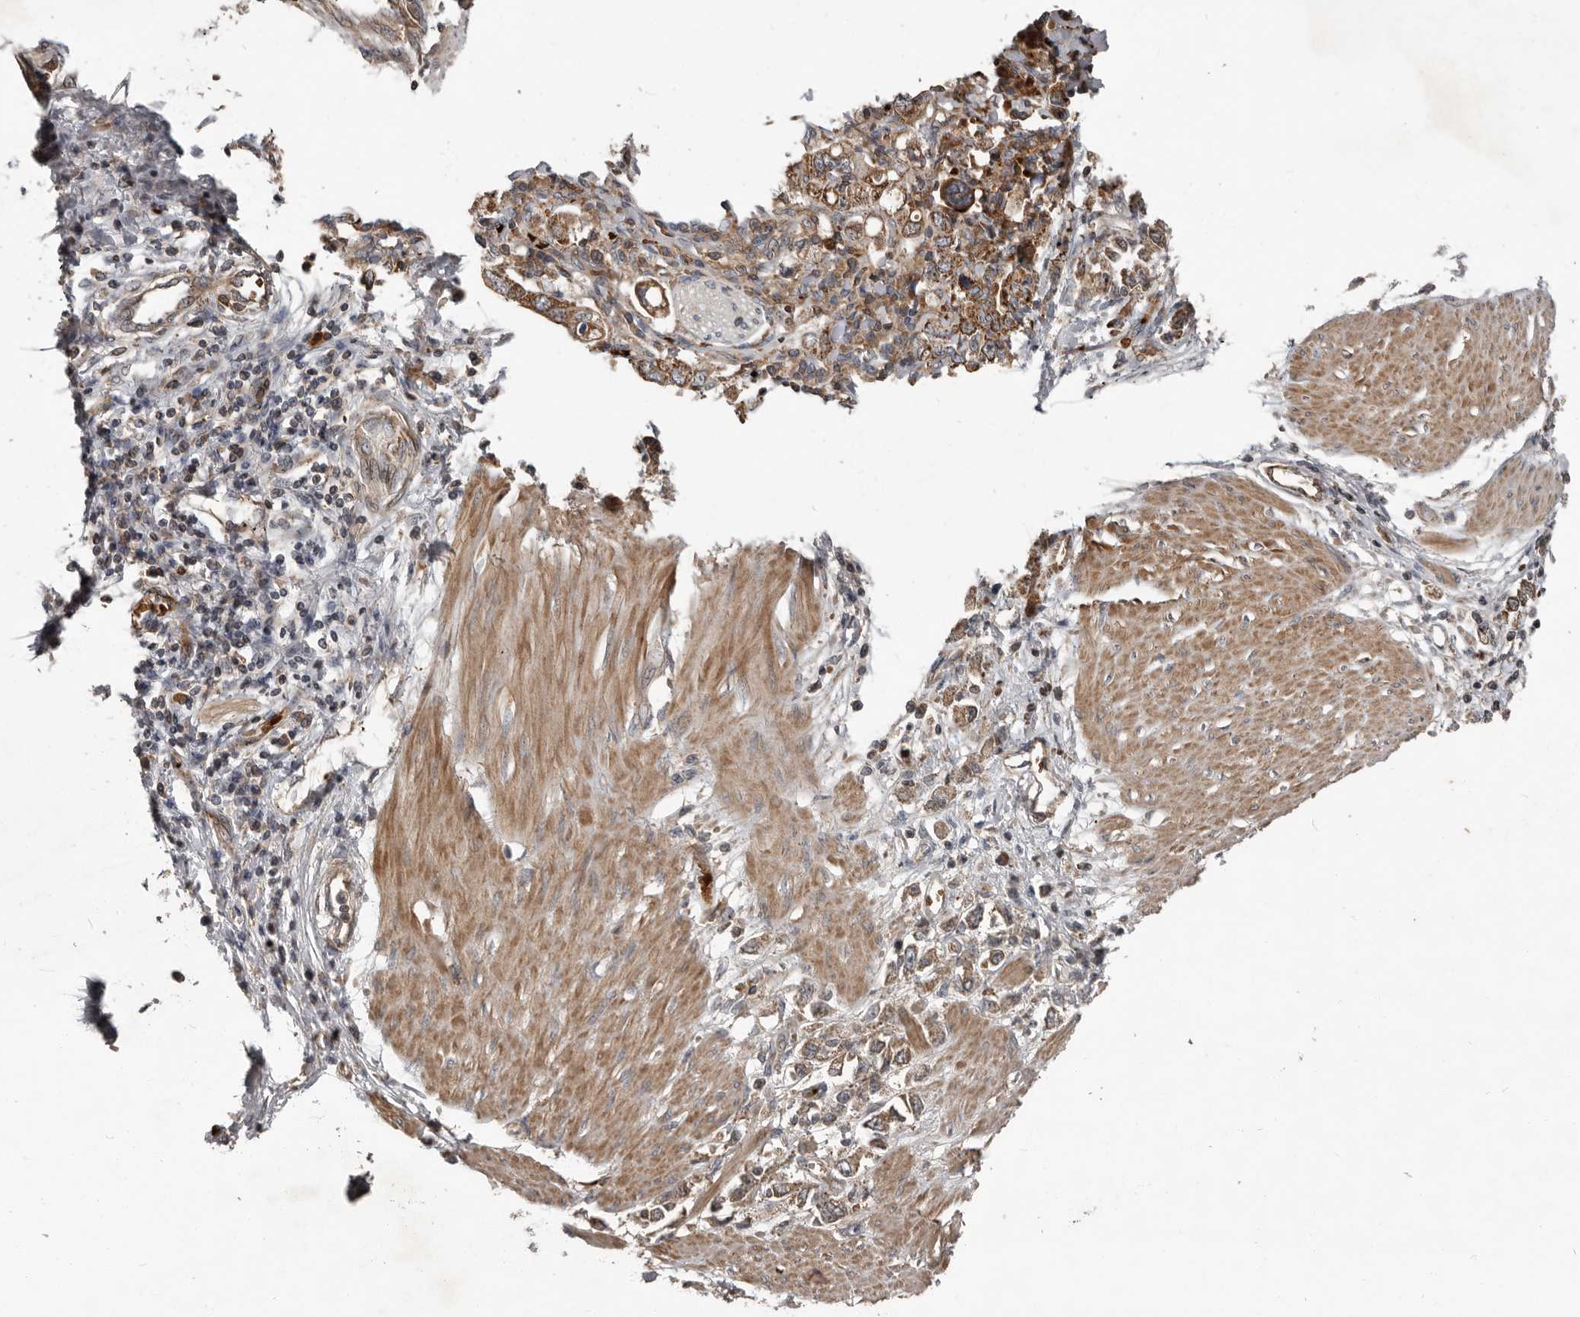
{"staining": {"intensity": "moderate", "quantity": ">75%", "location": "cytoplasmic/membranous"}, "tissue": "stomach cancer", "cell_type": "Tumor cells", "image_type": "cancer", "snomed": [{"axis": "morphology", "description": "Adenocarcinoma, NOS"}, {"axis": "topography", "description": "Stomach"}], "caption": "A medium amount of moderate cytoplasmic/membranous positivity is appreciated in approximately >75% of tumor cells in adenocarcinoma (stomach) tissue.", "gene": "FBXO31", "patient": {"sex": "female", "age": 76}}